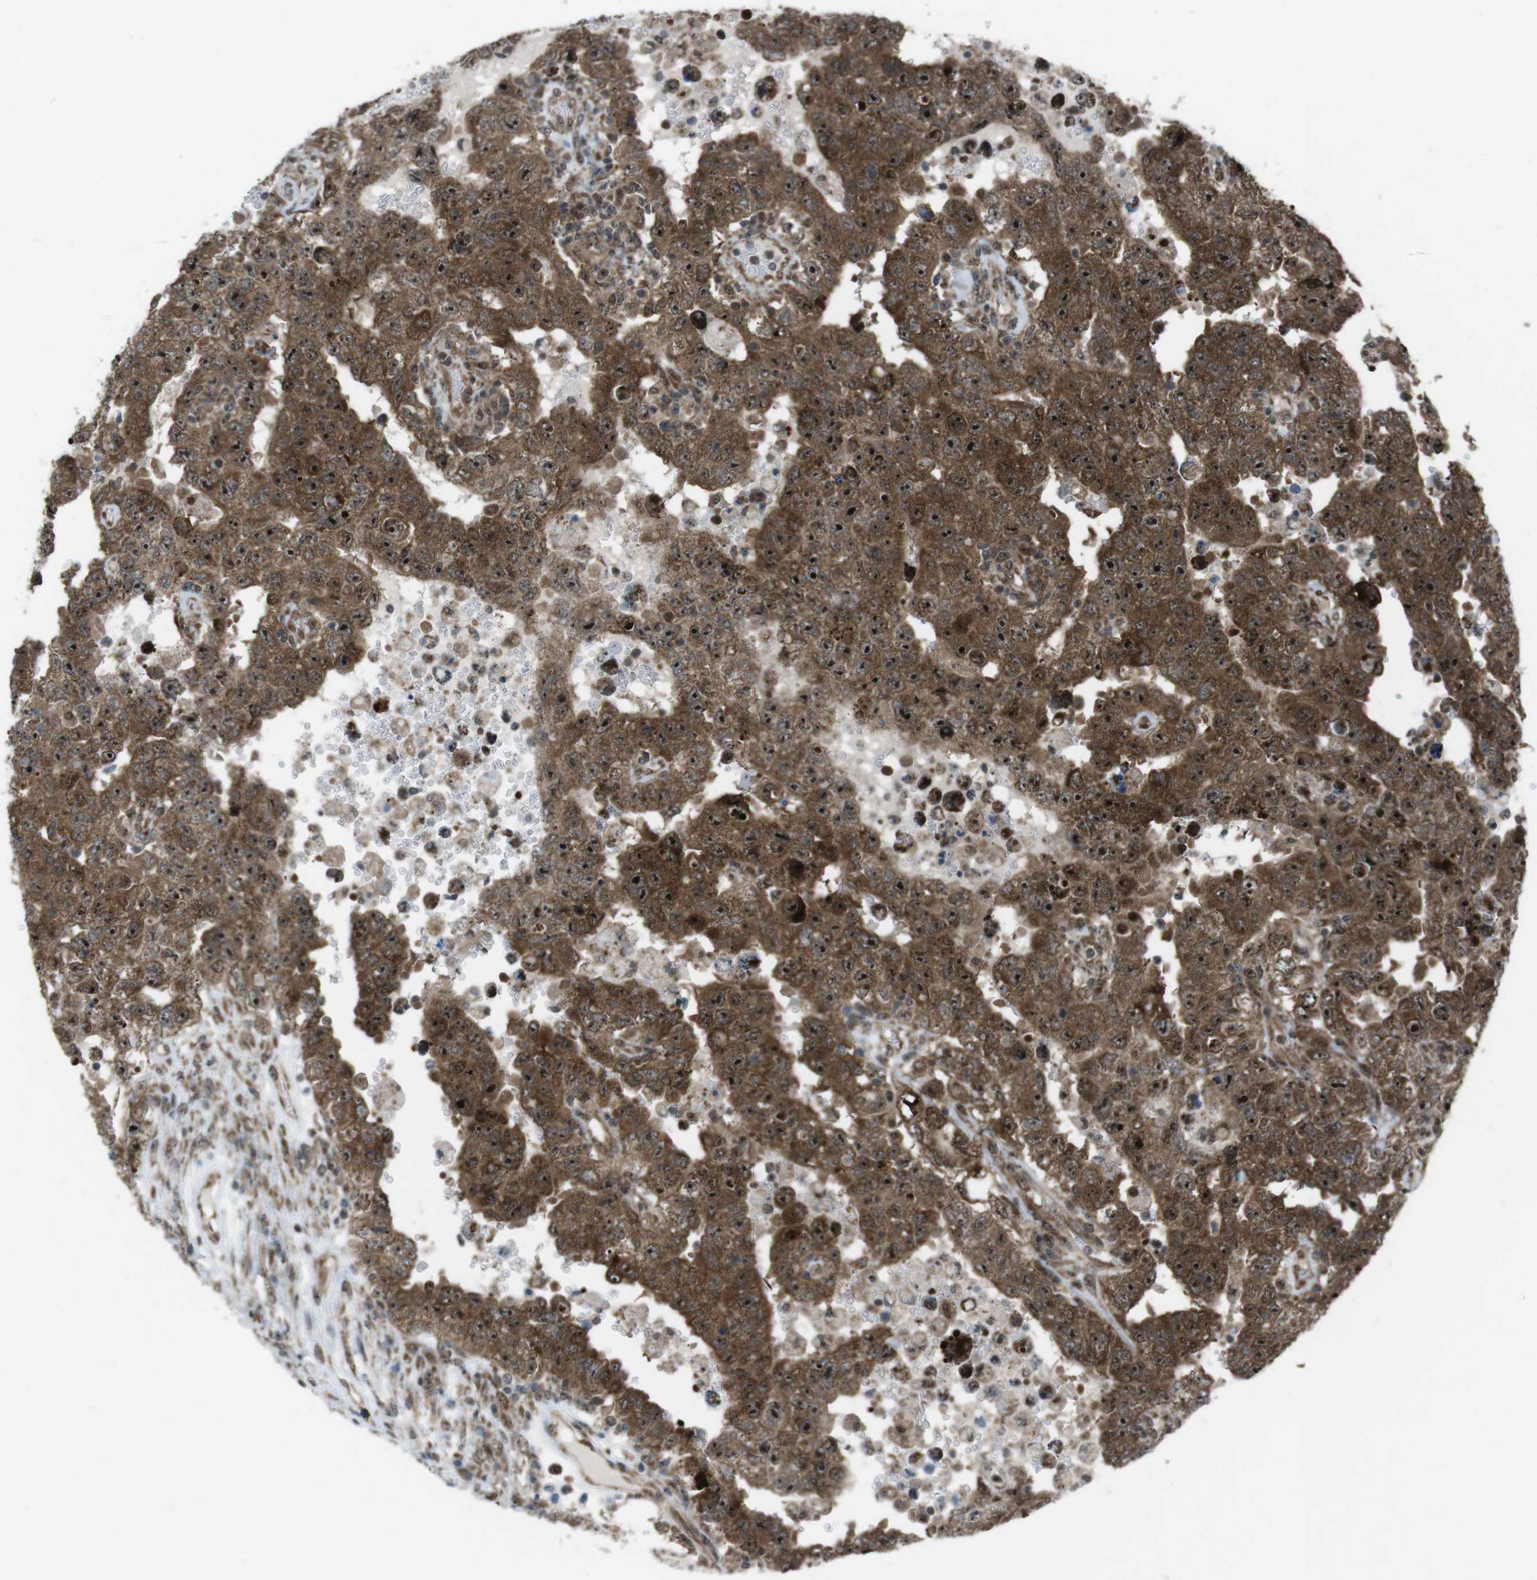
{"staining": {"intensity": "strong", "quantity": ">75%", "location": "cytoplasmic/membranous,nuclear"}, "tissue": "testis cancer", "cell_type": "Tumor cells", "image_type": "cancer", "snomed": [{"axis": "morphology", "description": "Carcinoma, Embryonal, NOS"}, {"axis": "topography", "description": "Testis"}], "caption": "This is an image of IHC staining of testis cancer (embryonal carcinoma), which shows strong positivity in the cytoplasmic/membranous and nuclear of tumor cells.", "gene": "CSNK1D", "patient": {"sex": "male", "age": 26}}